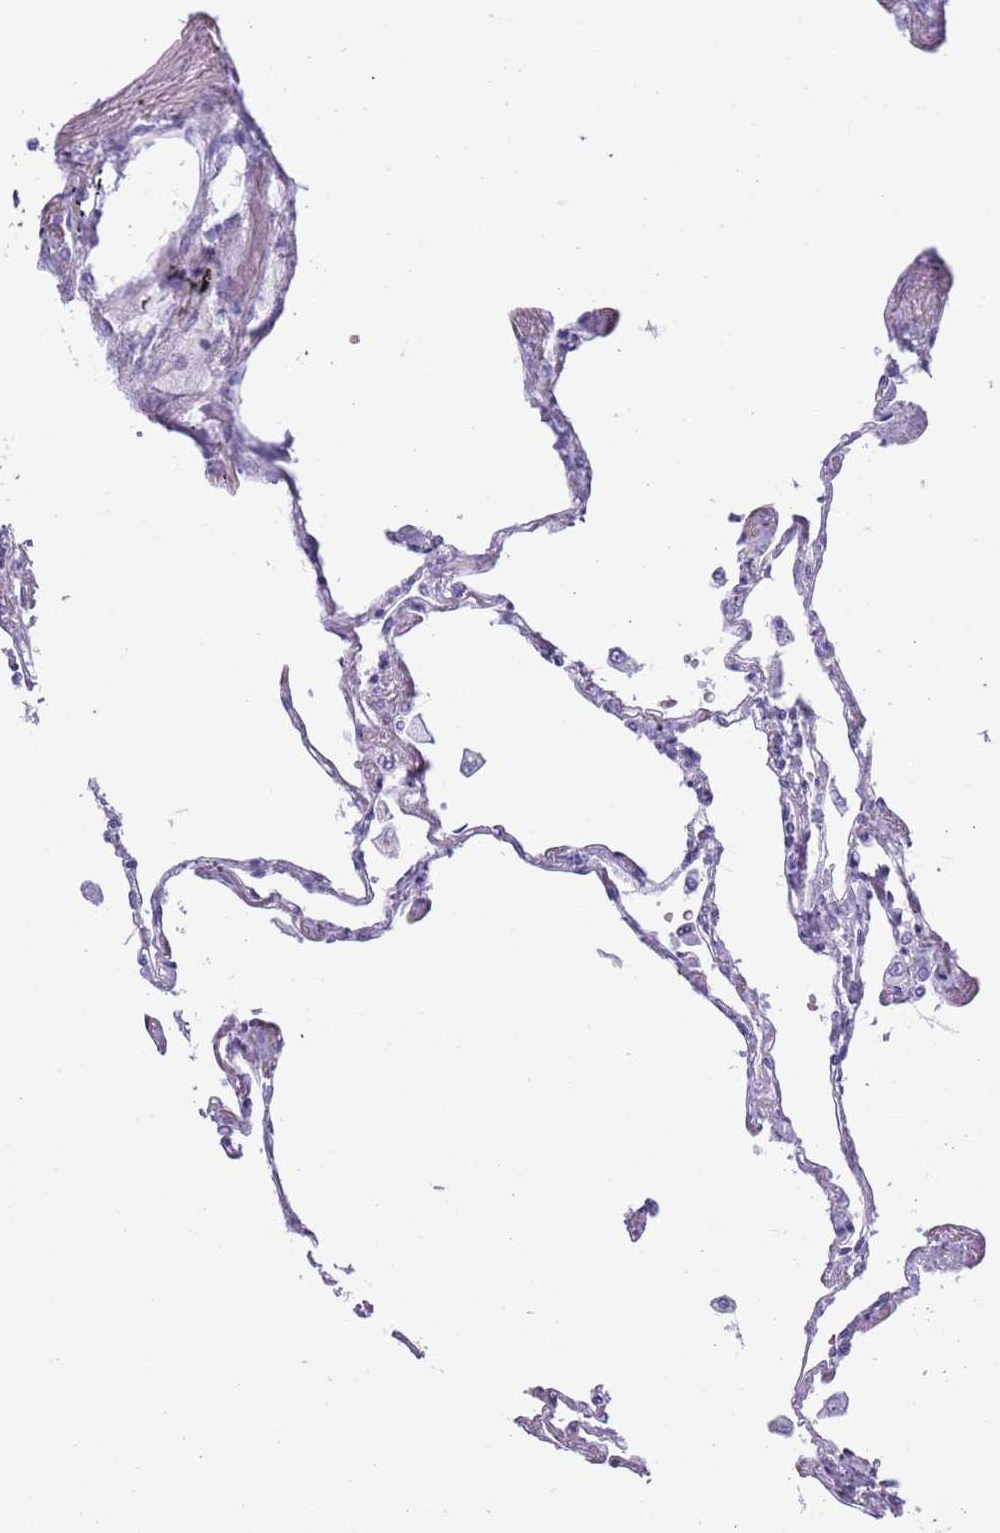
{"staining": {"intensity": "negative", "quantity": "none", "location": "none"}, "tissue": "lung", "cell_type": "Alveolar cells", "image_type": "normal", "snomed": [{"axis": "morphology", "description": "Normal tissue, NOS"}, {"axis": "topography", "description": "Lung"}], "caption": "This is an immunohistochemistry micrograph of unremarkable lung. There is no staining in alveolar cells.", "gene": "MOCOS", "patient": {"sex": "female", "age": 67}}